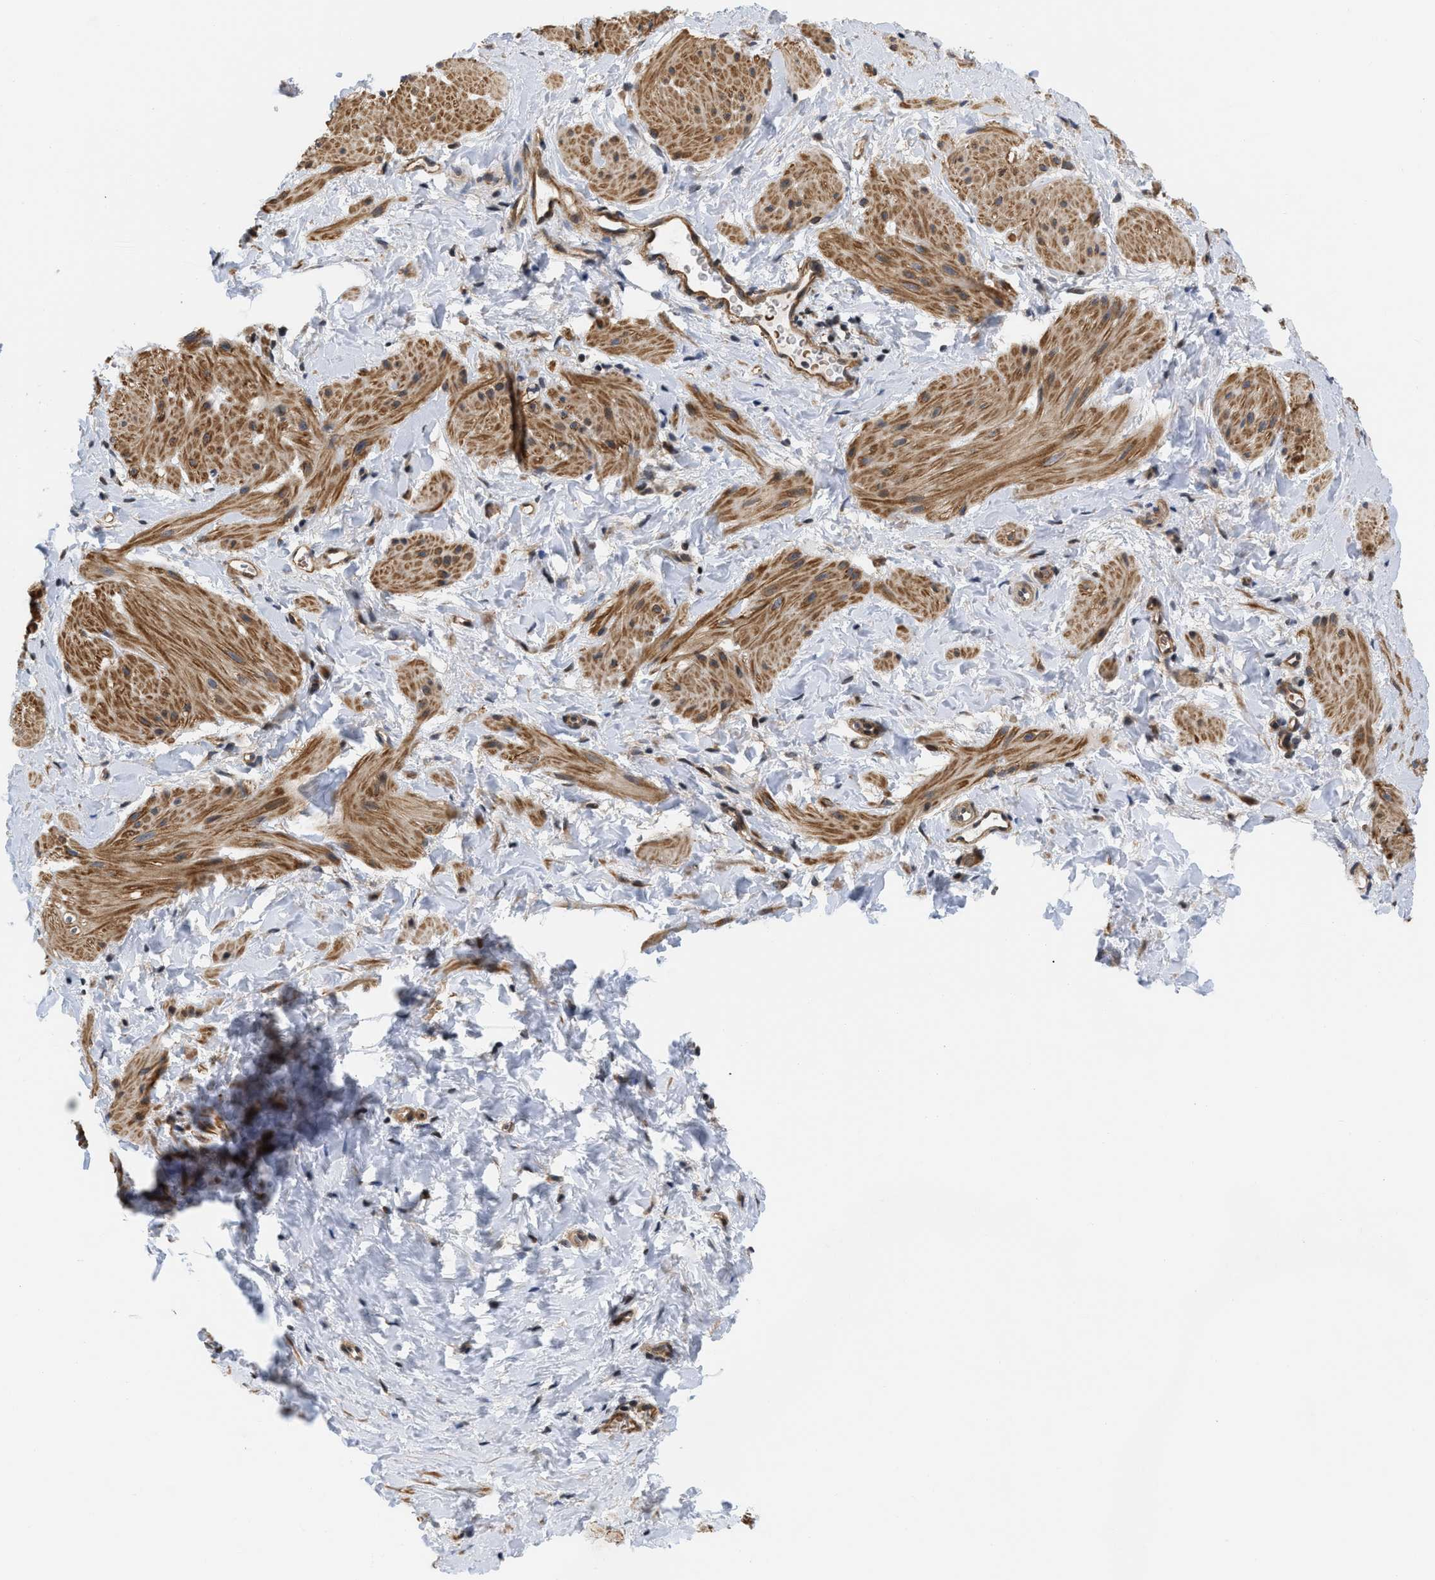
{"staining": {"intensity": "moderate", "quantity": ">75%", "location": "cytoplasmic/membranous"}, "tissue": "smooth muscle", "cell_type": "Smooth muscle cells", "image_type": "normal", "snomed": [{"axis": "morphology", "description": "Normal tissue, NOS"}, {"axis": "topography", "description": "Smooth muscle"}], "caption": "Immunohistochemical staining of benign smooth muscle shows moderate cytoplasmic/membranous protein positivity in approximately >75% of smooth muscle cells. (DAB IHC, brown staining for protein, blue staining for nuclei).", "gene": "GPRASP2", "patient": {"sex": "male", "age": 16}}